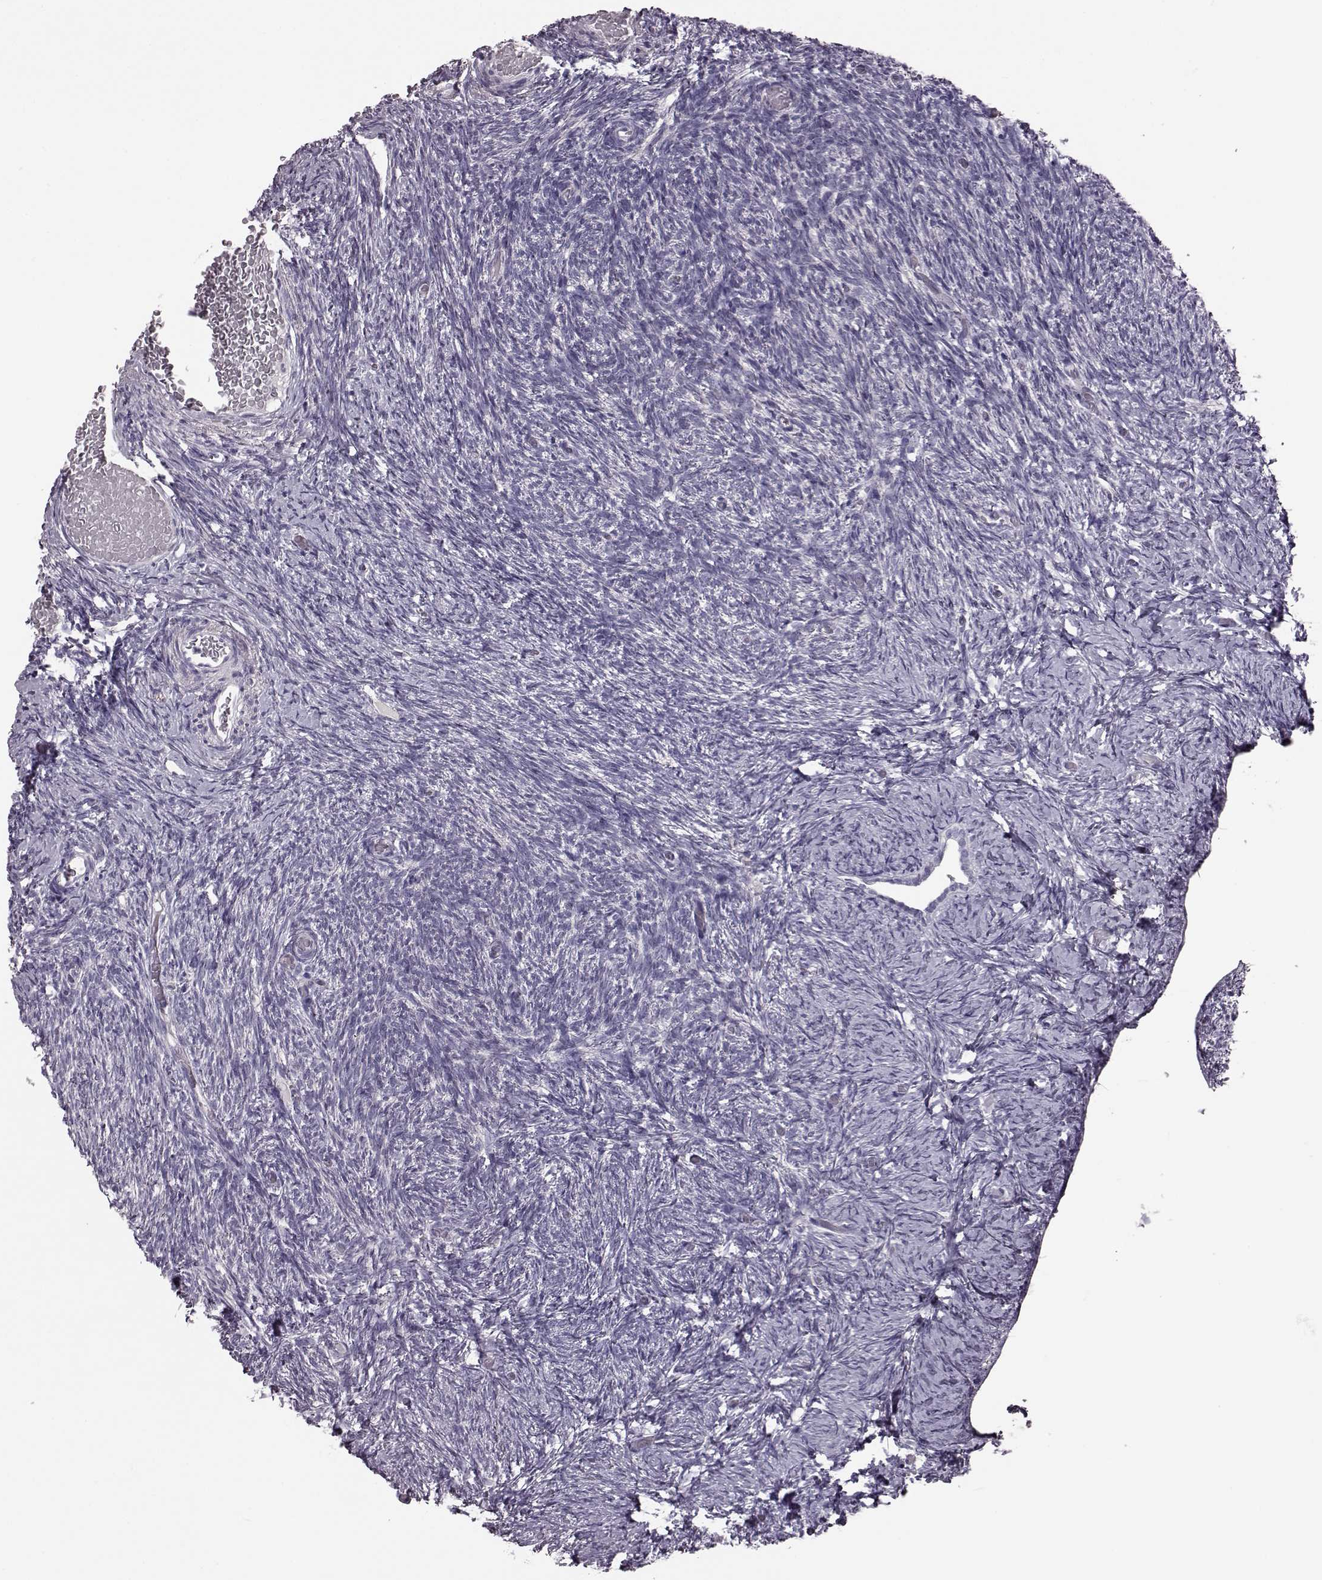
{"staining": {"intensity": "negative", "quantity": "none", "location": "none"}, "tissue": "ovary", "cell_type": "Follicle cells", "image_type": "normal", "snomed": [{"axis": "morphology", "description": "Normal tissue, NOS"}, {"axis": "topography", "description": "Ovary"}], "caption": "Immunohistochemistry (IHC) photomicrograph of benign ovary stained for a protein (brown), which exhibits no expression in follicle cells. Nuclei are stained in blue.", "gene": "SNTG1", "patient": {"sex": "female", "age": 39}}